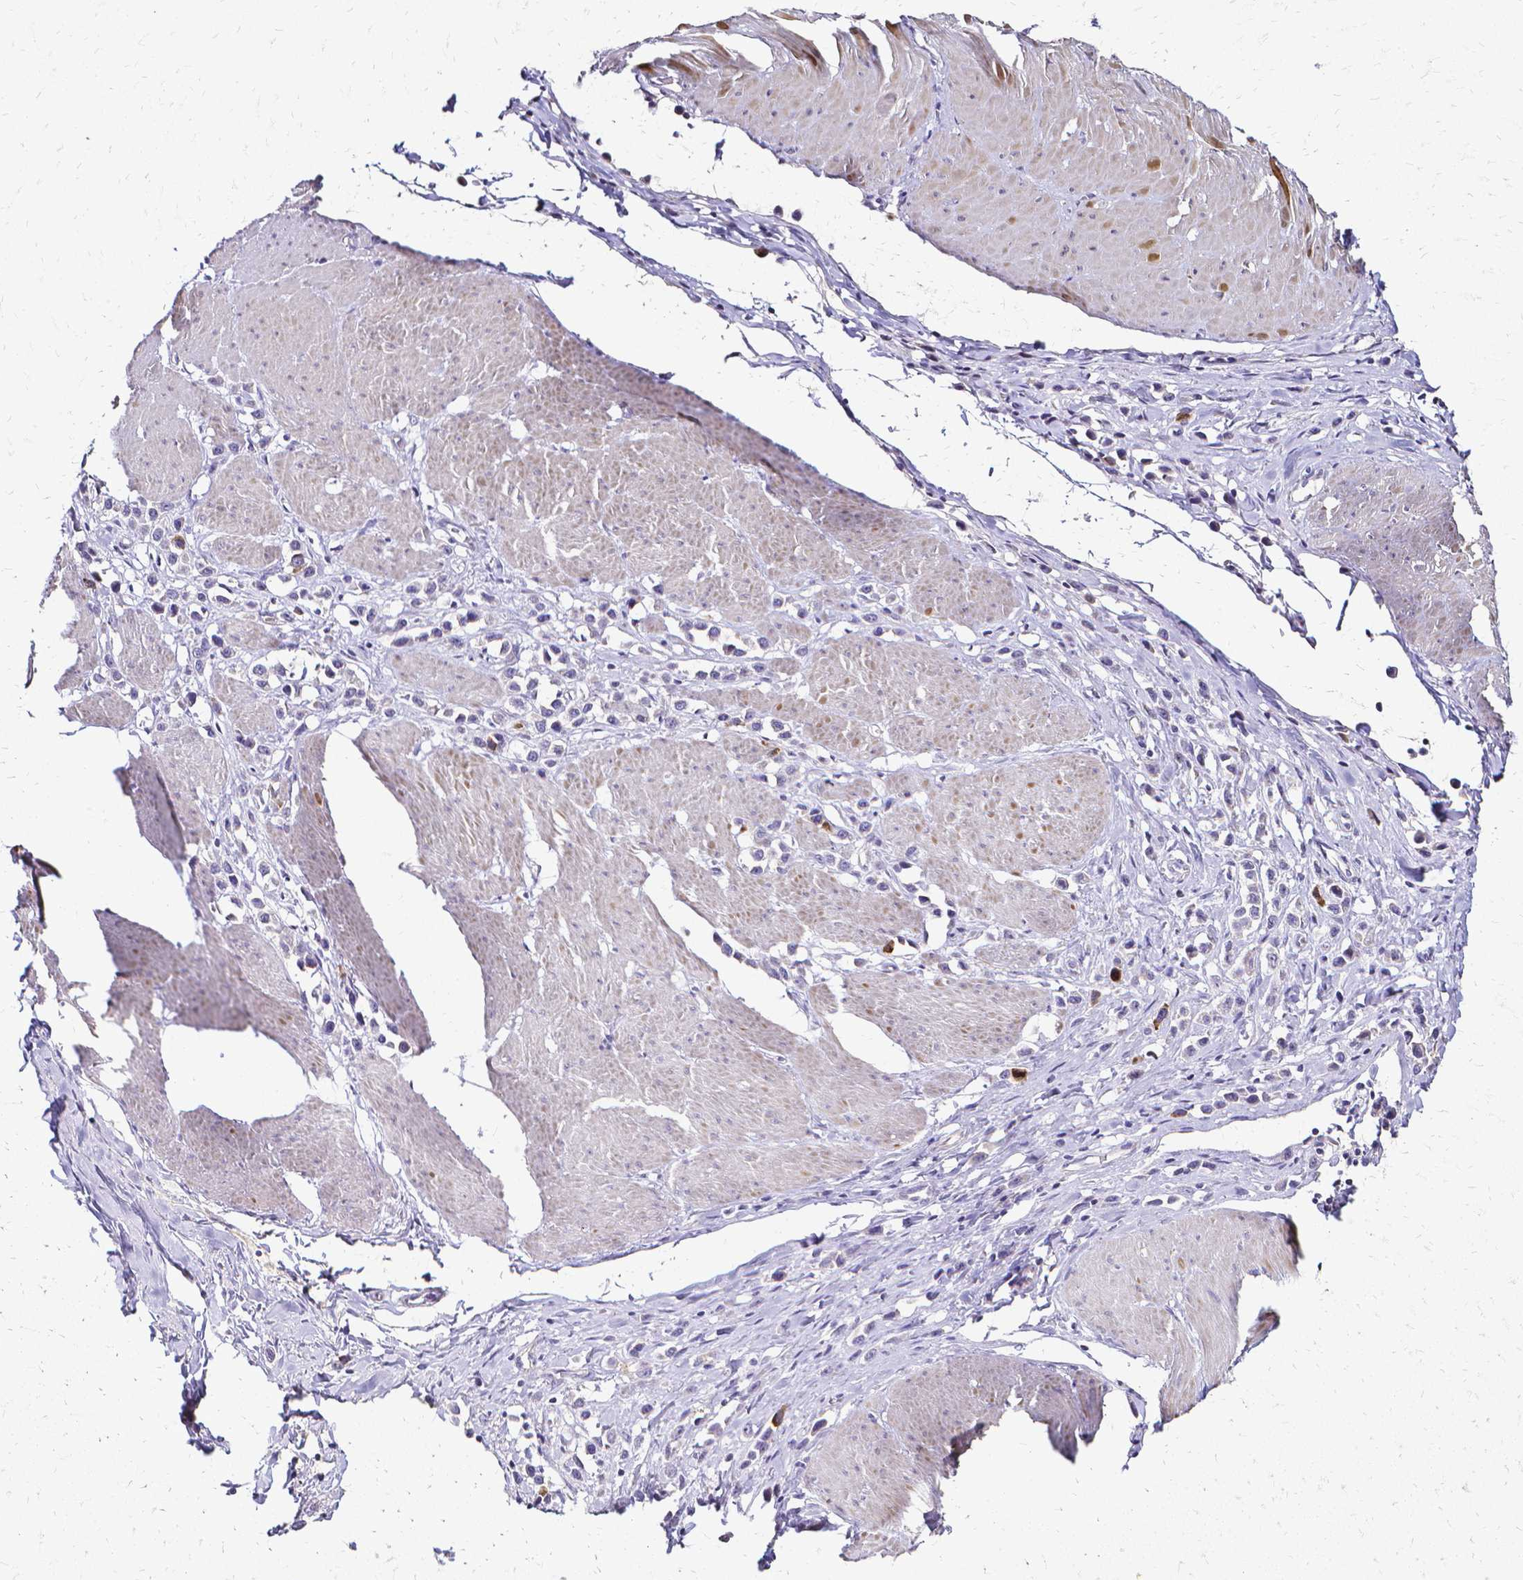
{"staining": {"intensity": "negative", "quantity": "none", "location": "none"}, "tissue": "stomach cancer", "cell_type": "Tumor cells", "image_type": "cancer", "snomed": [{"axis": "morphology", "description": "Adenocarcinoma, NOS"}, {"axis": "topography", "description": "Stomach"}], "caption": "Immunohistochemical staining of human stomach adenocarcinoma exhibits no significant expression in tumor cells.", "gene": "CCNB1", "patient": {"sex": "male", "age": 47}}